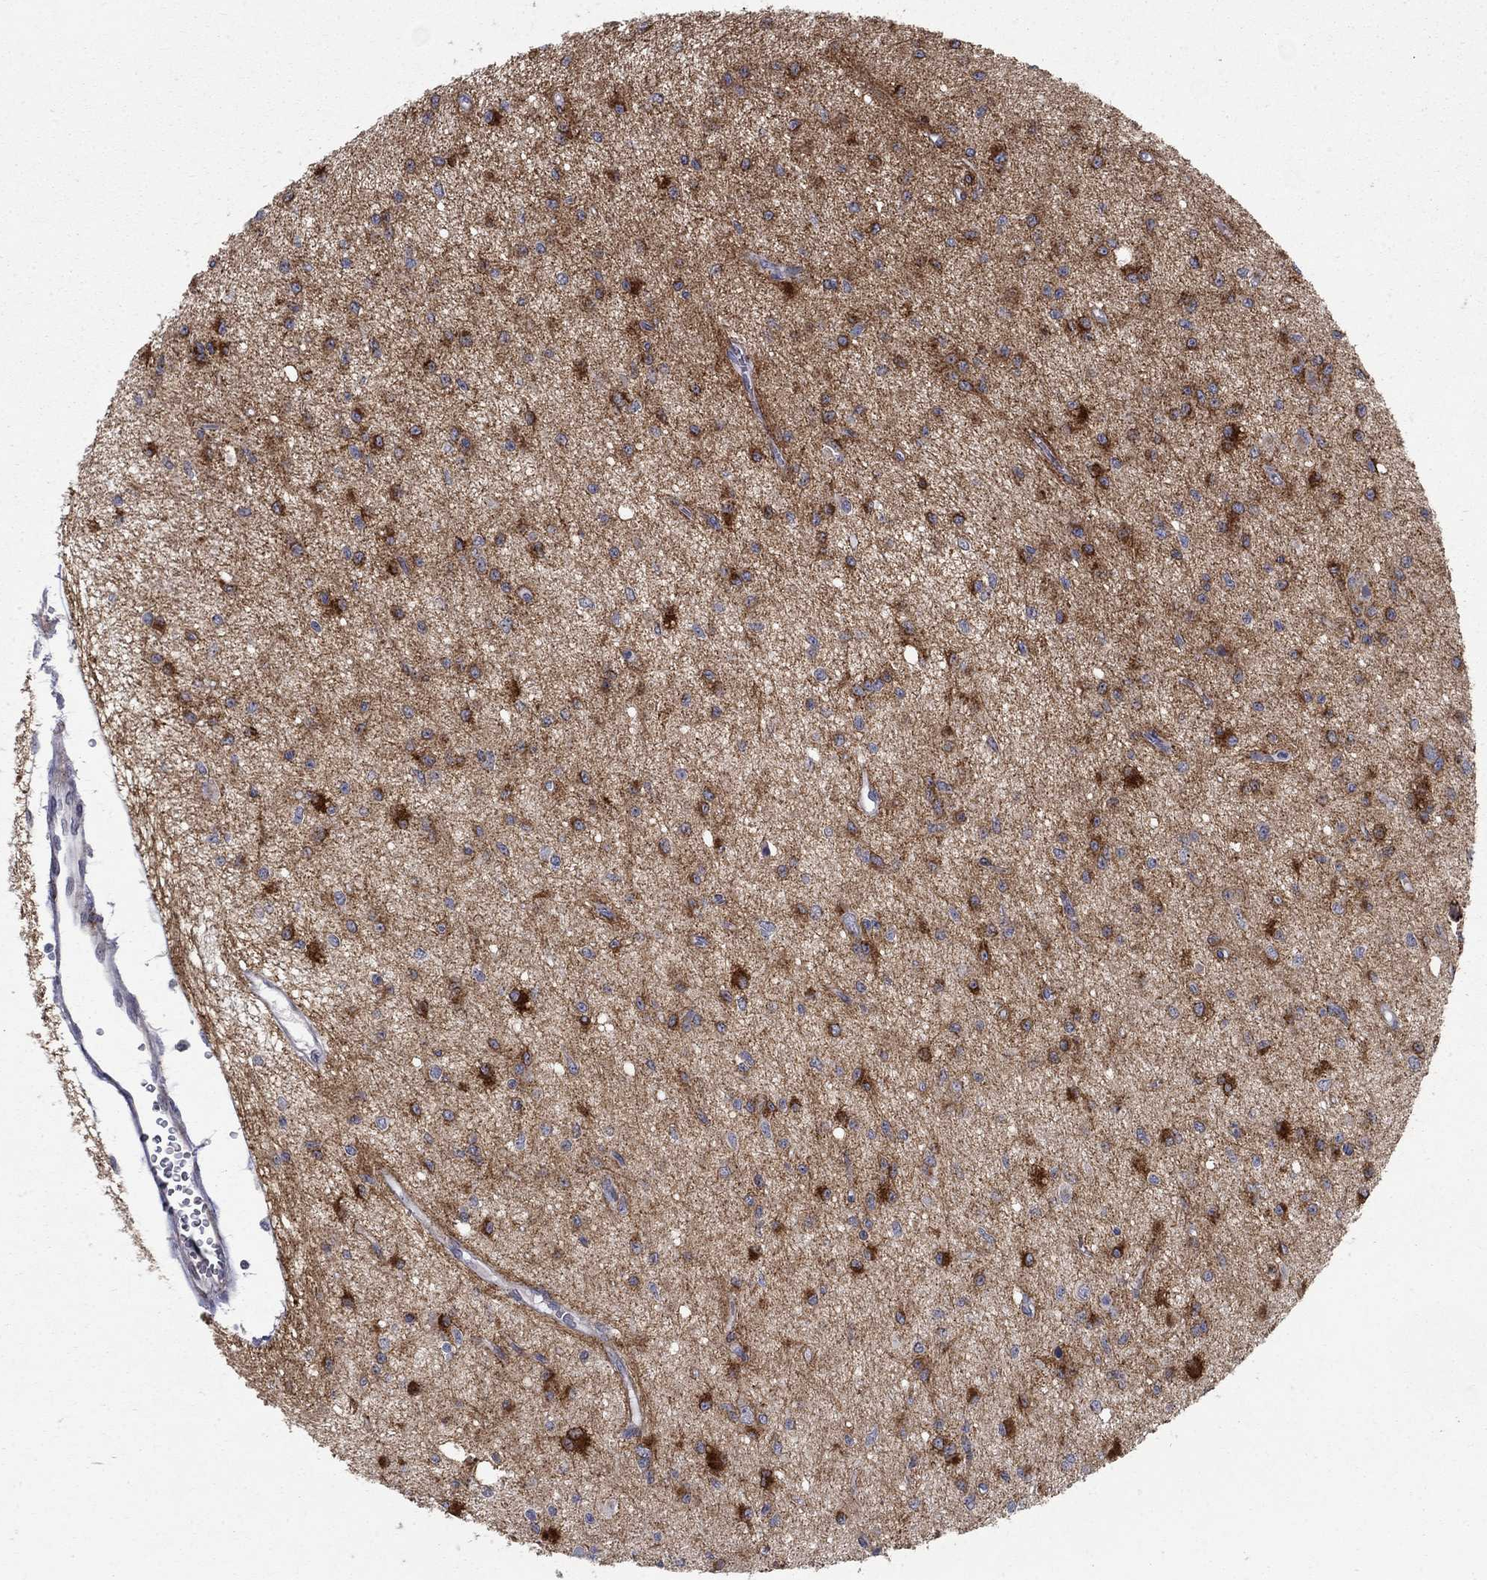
{"staining": {"intensity": "strong", "quantity": "<25%", "location": "cytoplasmic/membranous"}, "tissue": "glioma", "cell_type": "Tumor cells", "image_type": "cancer", "snomed": [{"axis": "morphology", "description": "Glioma, malignant, Low grade"}, {"axis": "topography", "description": "Brain"}], "caption": "Immunohistochemistry (IHC) micrograph of human glioma stained for a protein (brown), which demonstrates medium levels of strong cytoplasmic/membranous positivity in about <25% of tumor cells.", "gene": "NTRK2", "patient": {"sex": "female", "age": 45}}